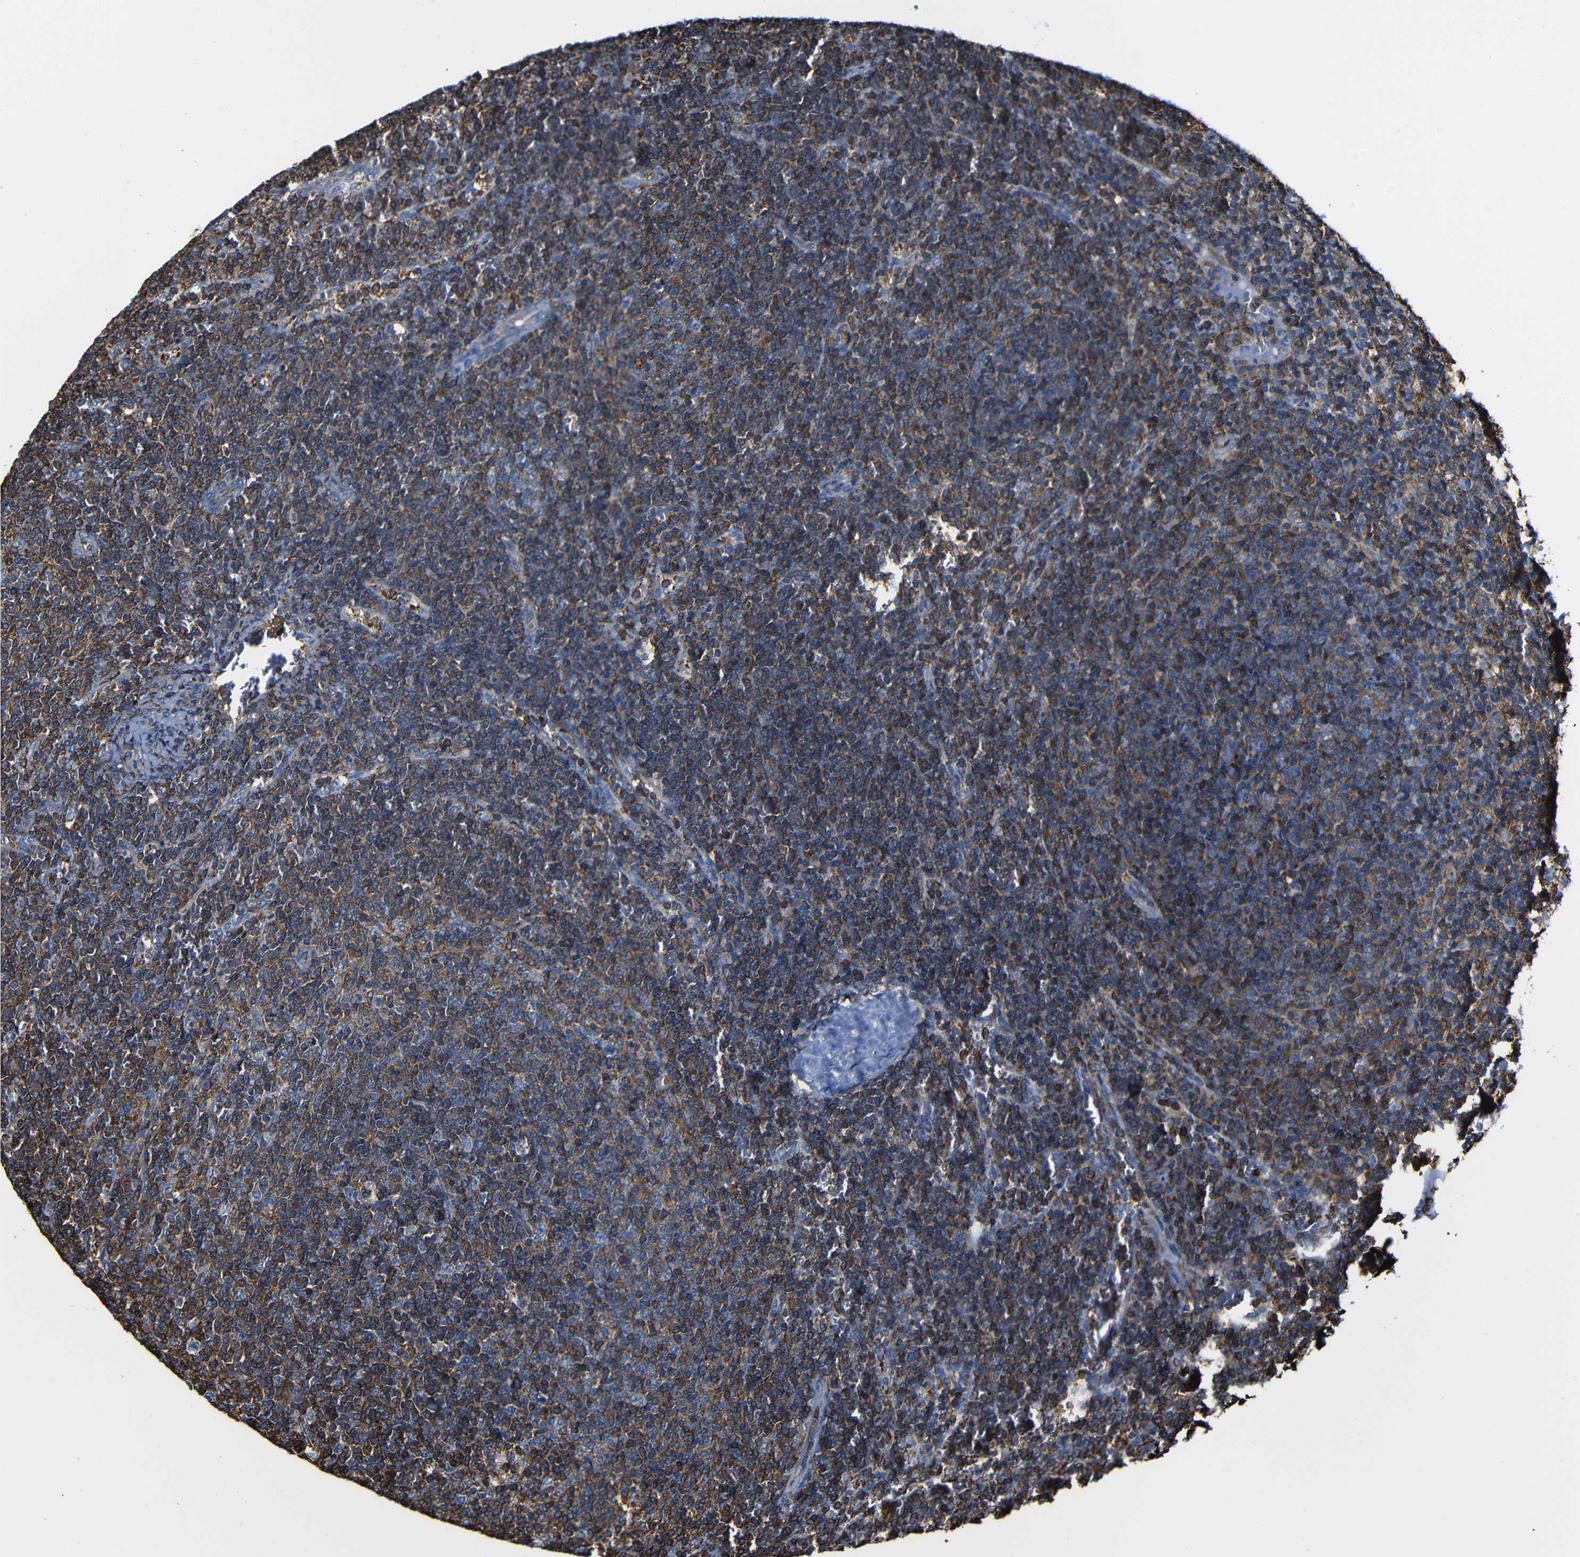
{"staining": {"intensity": "moderate", "quantity": ">75%", "location": "cytoplasmic/membranous"}, "tissue": "lymphoma", "cell_type": "Tumor cells", "image_type": "cancer", "snomed": [{"axis": "morphology", "description": "Malignant lymphoma, non-Hodgkin's type, Low grade"}, {"axis": "topography", "description": "Spleen"}], "caption": "Lymphoma stained with DAB (3,3'-diaminobenzidine) IHC reveals medium levels of moderate cytoplasmic/membranous staining in about >75% of tumor cells.", "gene": "MSN", "patient": {"sex": "female", "age": 50}}